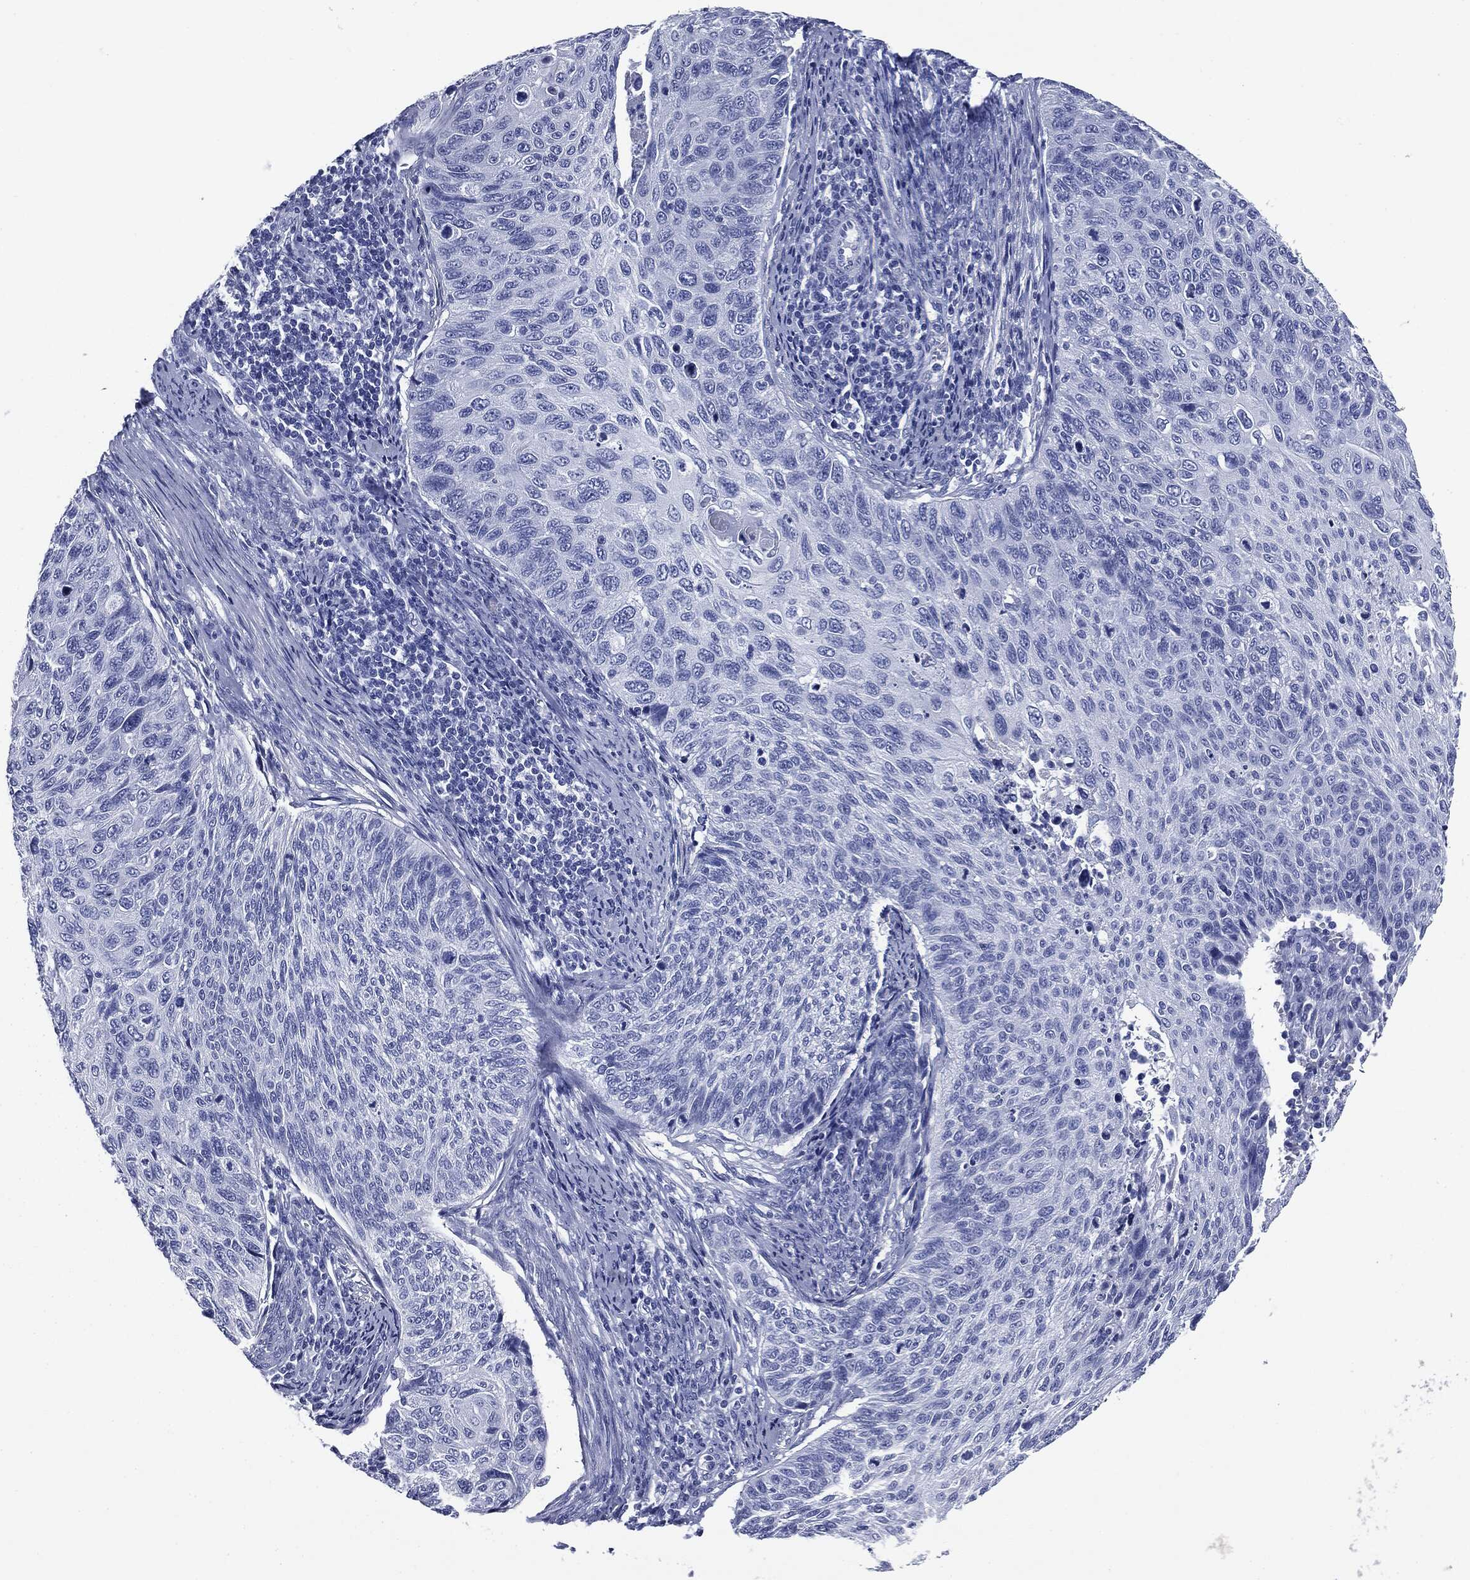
{"staining": {"intensity": "negative", "quantity": "none", "location": "none"}, "tissue": "cervical cancer", "cell_type": "Tumor cells", "image_type": "cancer", "snomed": [{"axis": "morphology", "description": "Squamous cell carcinoma, NOS"}, {"axis": "topography", "description": "Cervix"}], "caption": "Histopathology image shows no protein staining in tumor cells of cervical cancer tissue.", "gene": "ATP2A1", "patient": {"sex": "female", "age": 70}}